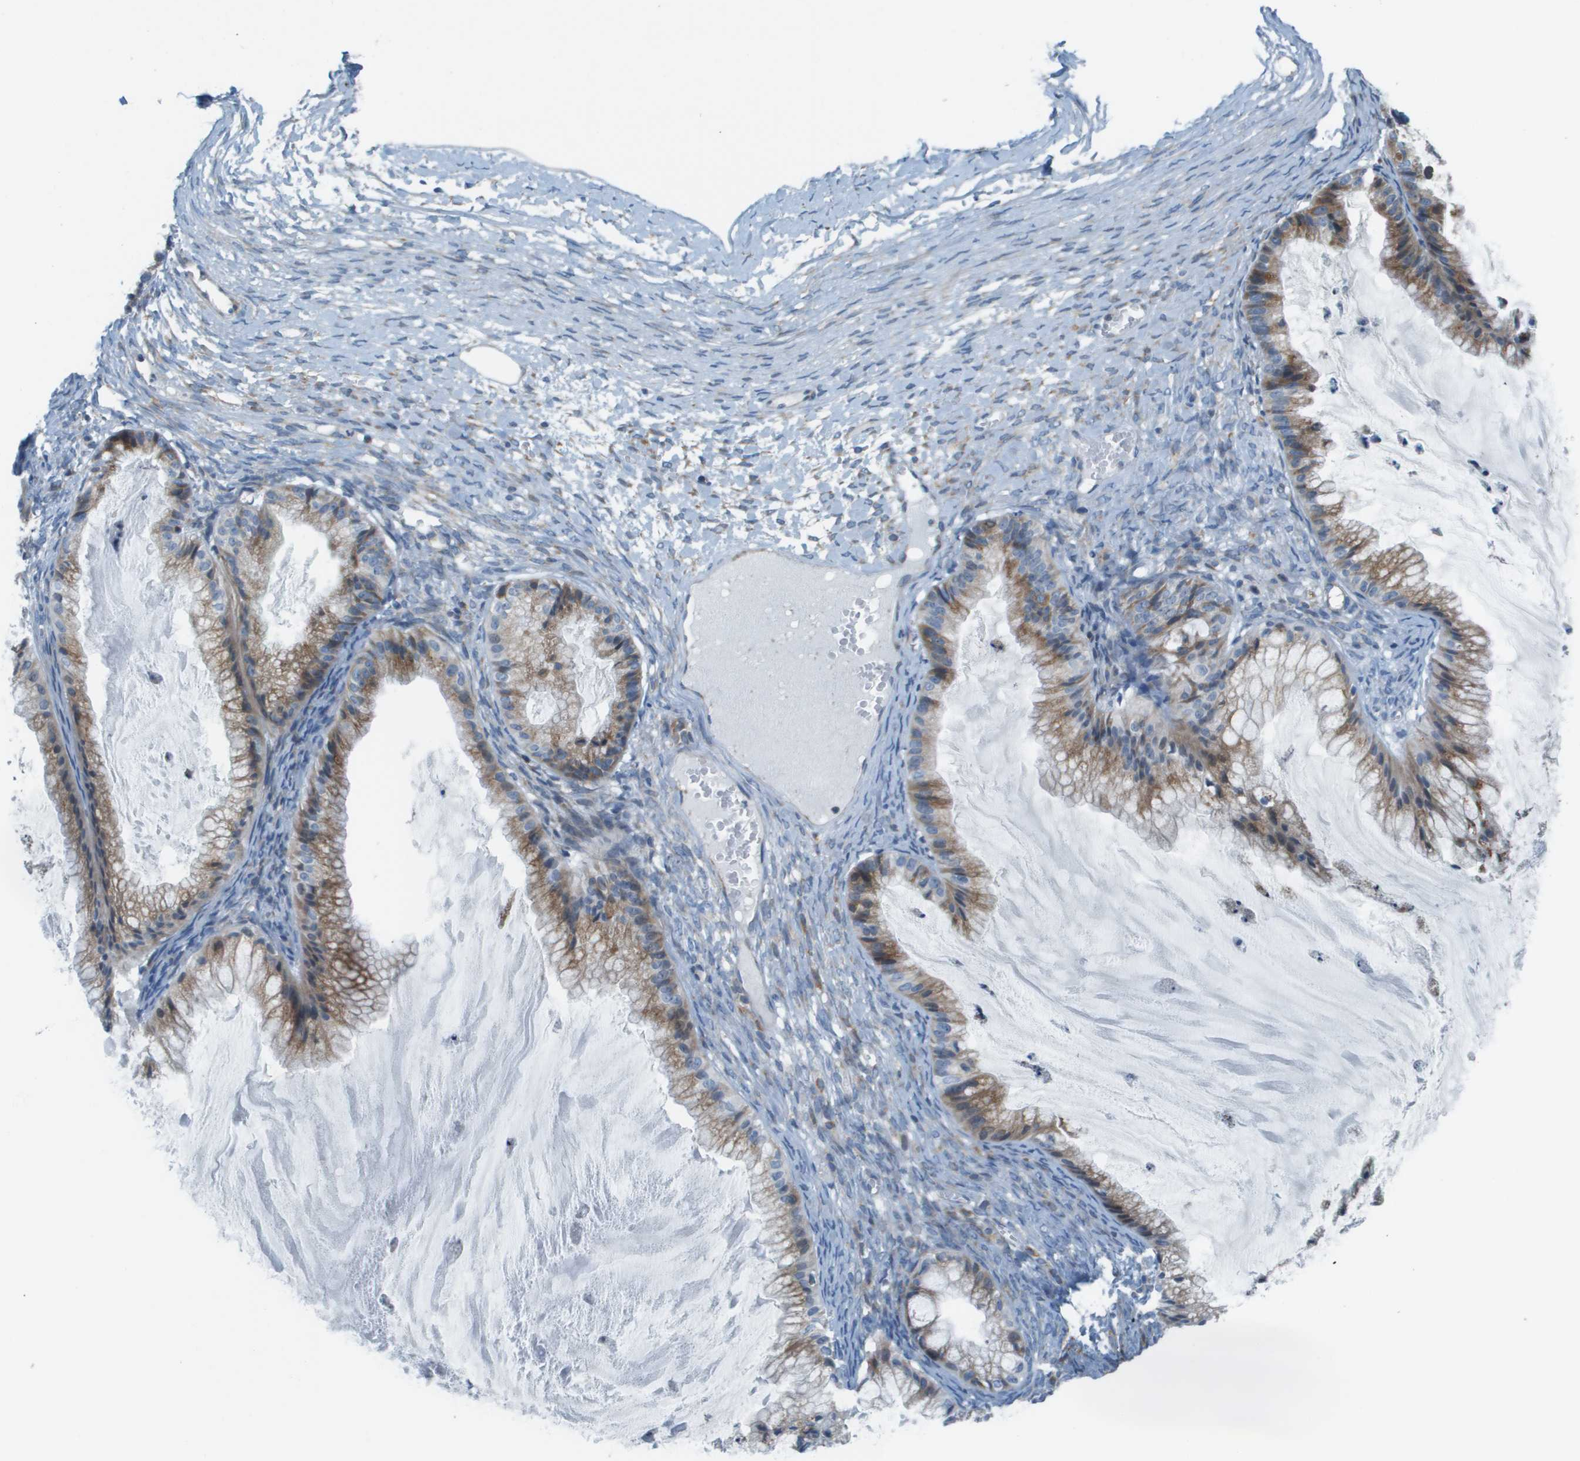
{"staining": {"intensity": "moderate", "quantity": ">75%", "location": "cytoplasmic/membranous"}, "tissue": "ovarian cancer", "cell_type": "Tumor cells", "image_type": "cancer", "snomed": [{"axis": "morphology", "description": "Cystadenocarcinoma, mucinous, NOS"}, {"axis": "topography", "description": "Ovary"}], "caption": "Ovarian cancer stained with IHC shows moderate cytoplasmic/membranous staining in about >75% of tumor cells.", "gene": "GALNT6", "patient": {"sex": "female", "age": 57}}